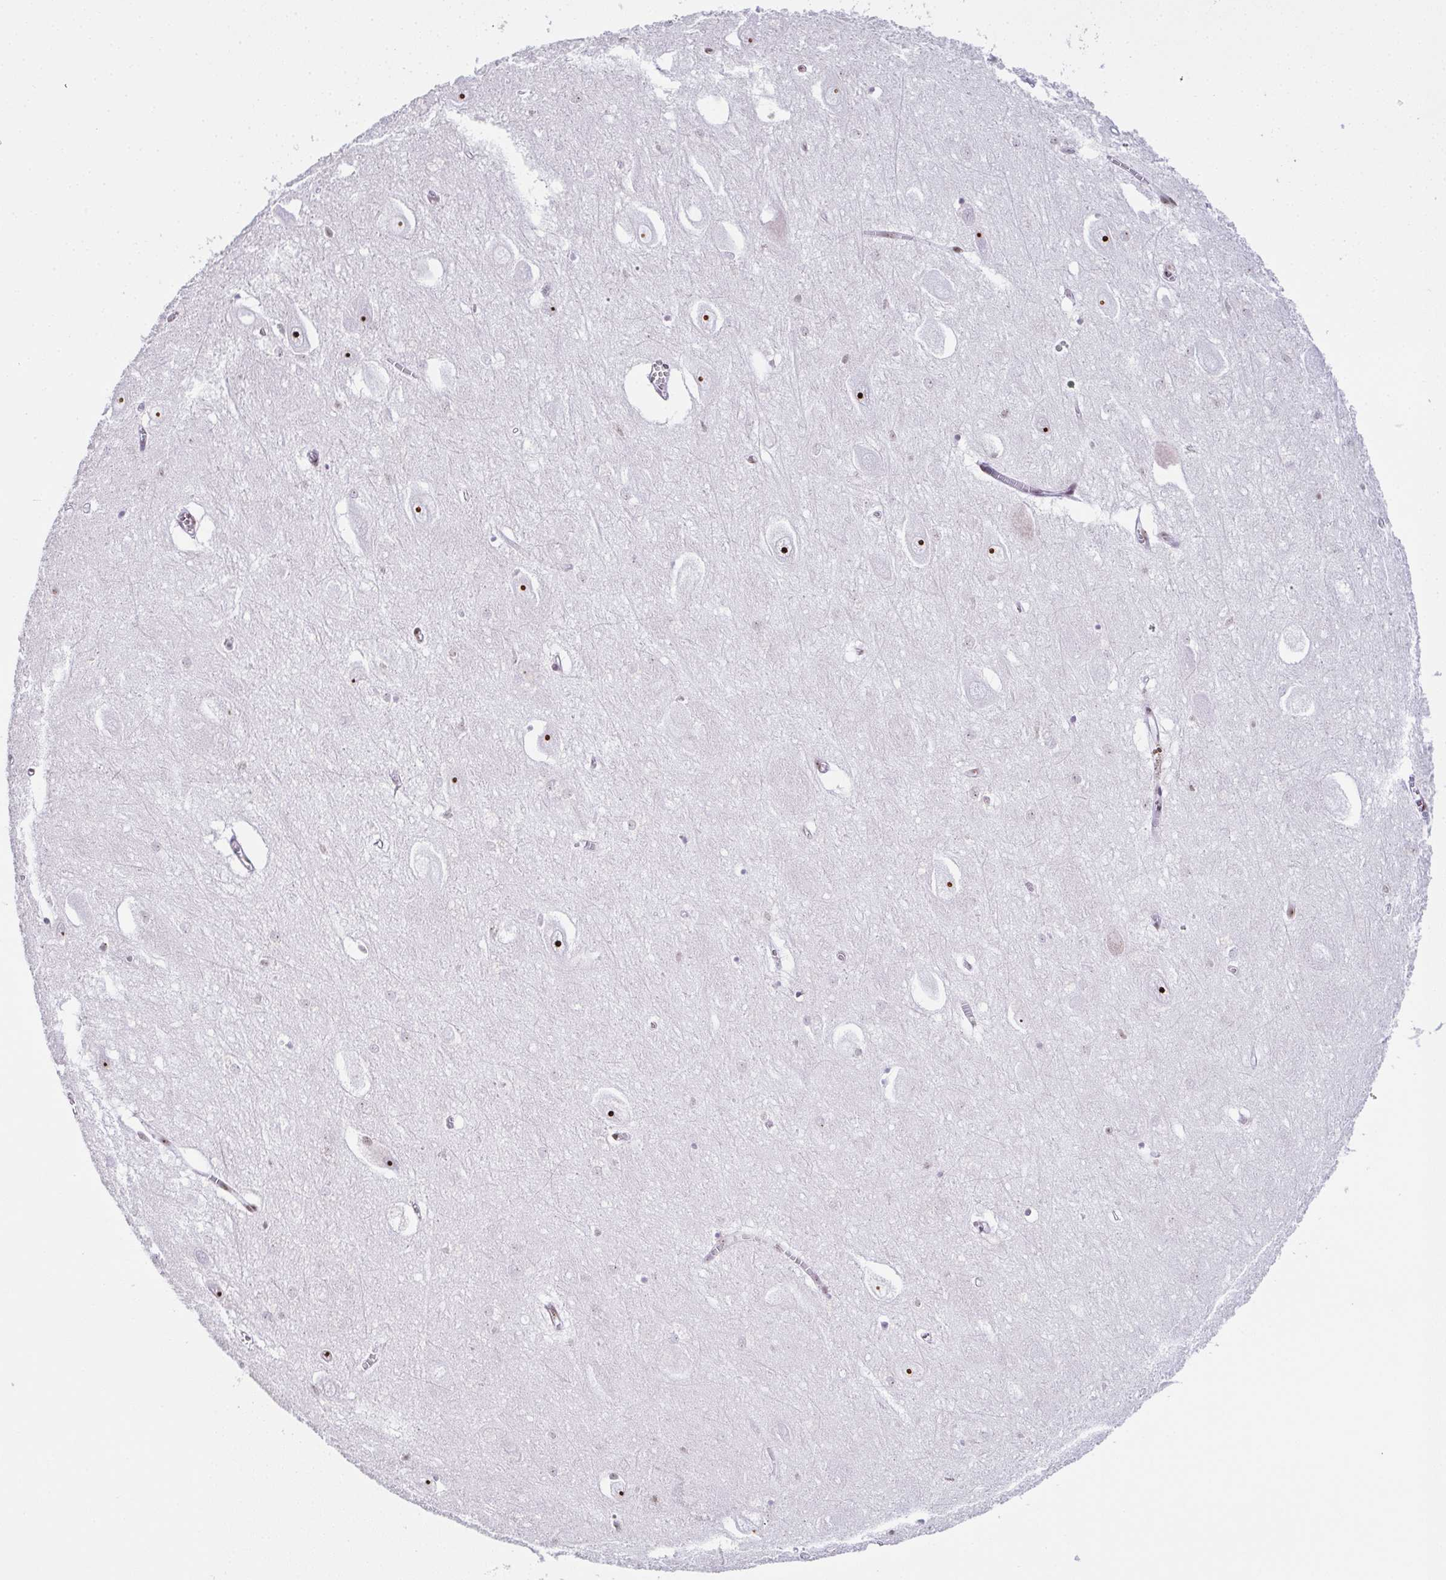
{"staining": {"intensity": "negative", "quantity": "none", "location": "none"}, "tissue": "hippocampus", "cell_type": "Glial cells", "image_type": "normal", "snomed": [{"axis": "morphology", "description": "Normal tissue, NOS"}, {"axis": "topography", "description": "Hippocampus"}], "caption": "Immunohistochemistry of normal hippocampus exhibits no positivity in glial cells.", "gene": "ZNF800", "patient": {"sex": "female", "age": 64}}